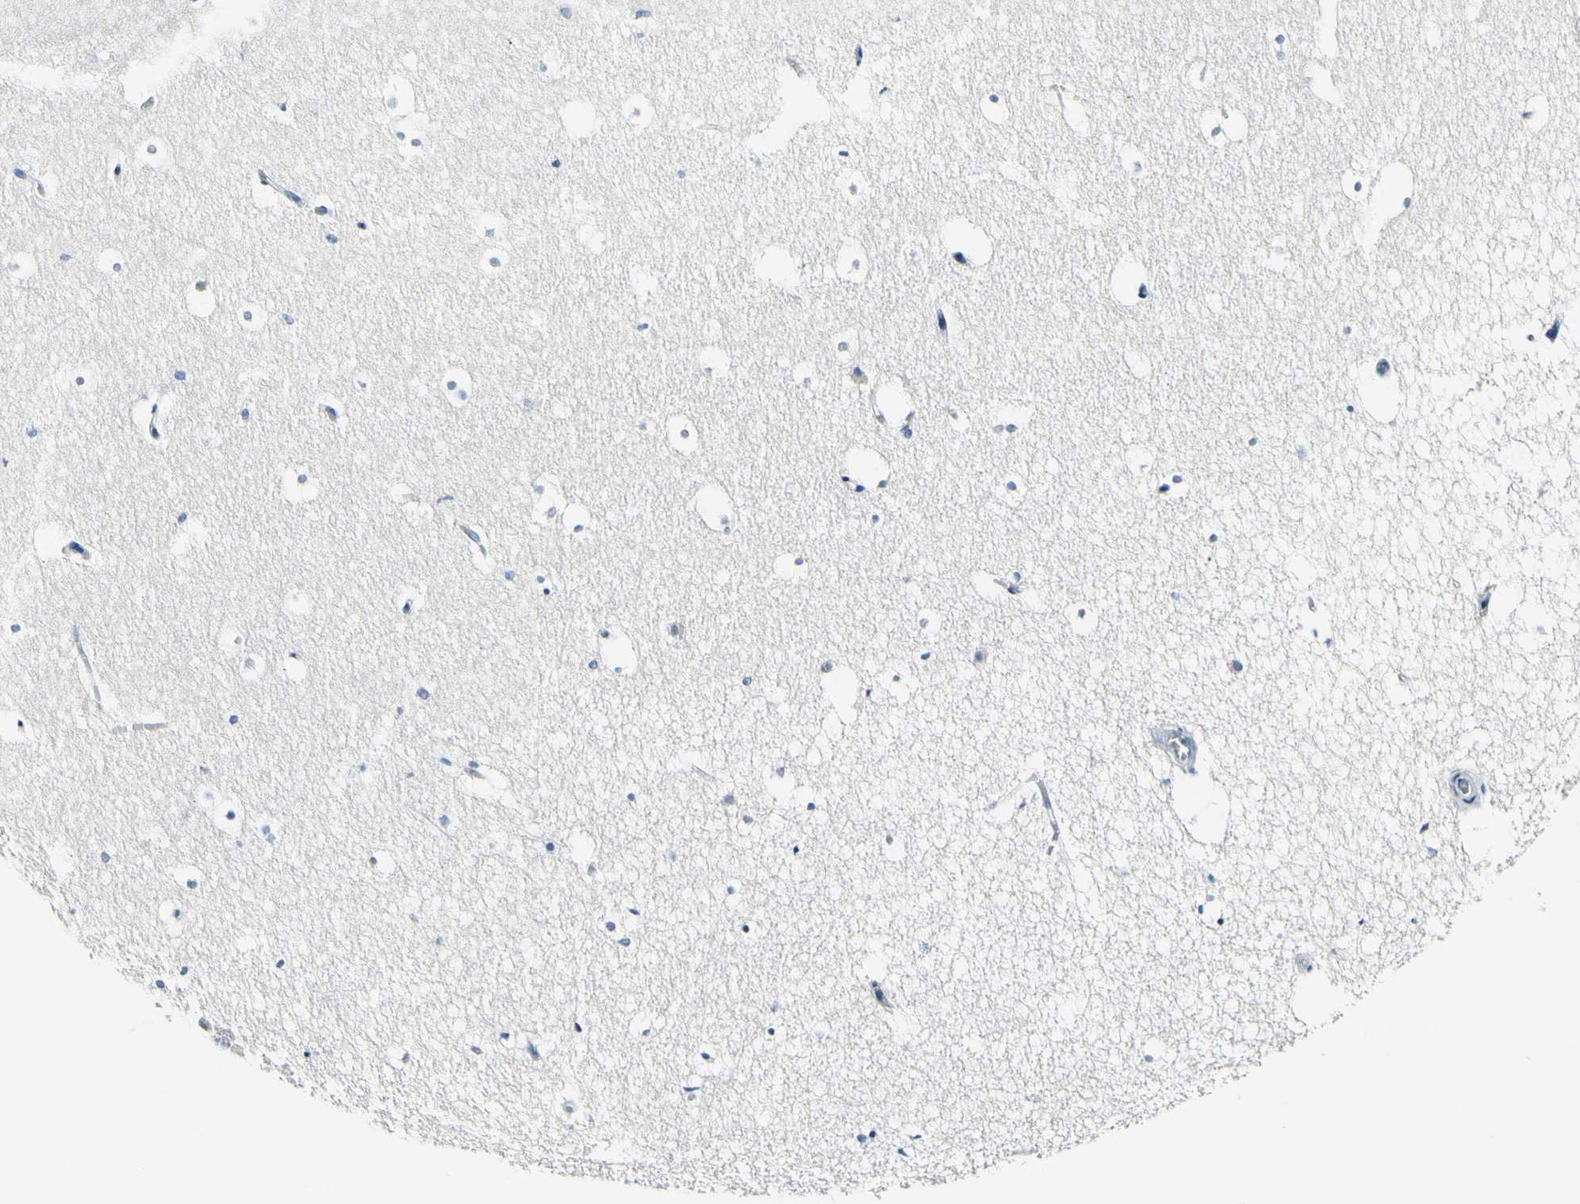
{"staining": {"intensity": "negative", "quantity": "none", "location": "none"}, "tissue": "hippocampus", "cell_type": "Glial cells", "image_type": "normal", "snomed": [{"axis": "morphology", "description": "Normal tissue, NOS"}, {"axis": "topography", "description": "Hippocampus"}], "caption": "High magnification brightfield microscopy of unremarkable hippocampus stained with DAB (3,3'-diaminobenzidine) (brown) and counterstained with hematoxylin (blue): glial cells show no significant staining. (Stains: DAB (3,3'-diaminobenzidine) immunohistochemistry with hematoxylin counter stain, Microscopy: brightfield microscopy at high magnification).", "gene": "COL6A3", "patient": {"sex": "male", "age": 45}}